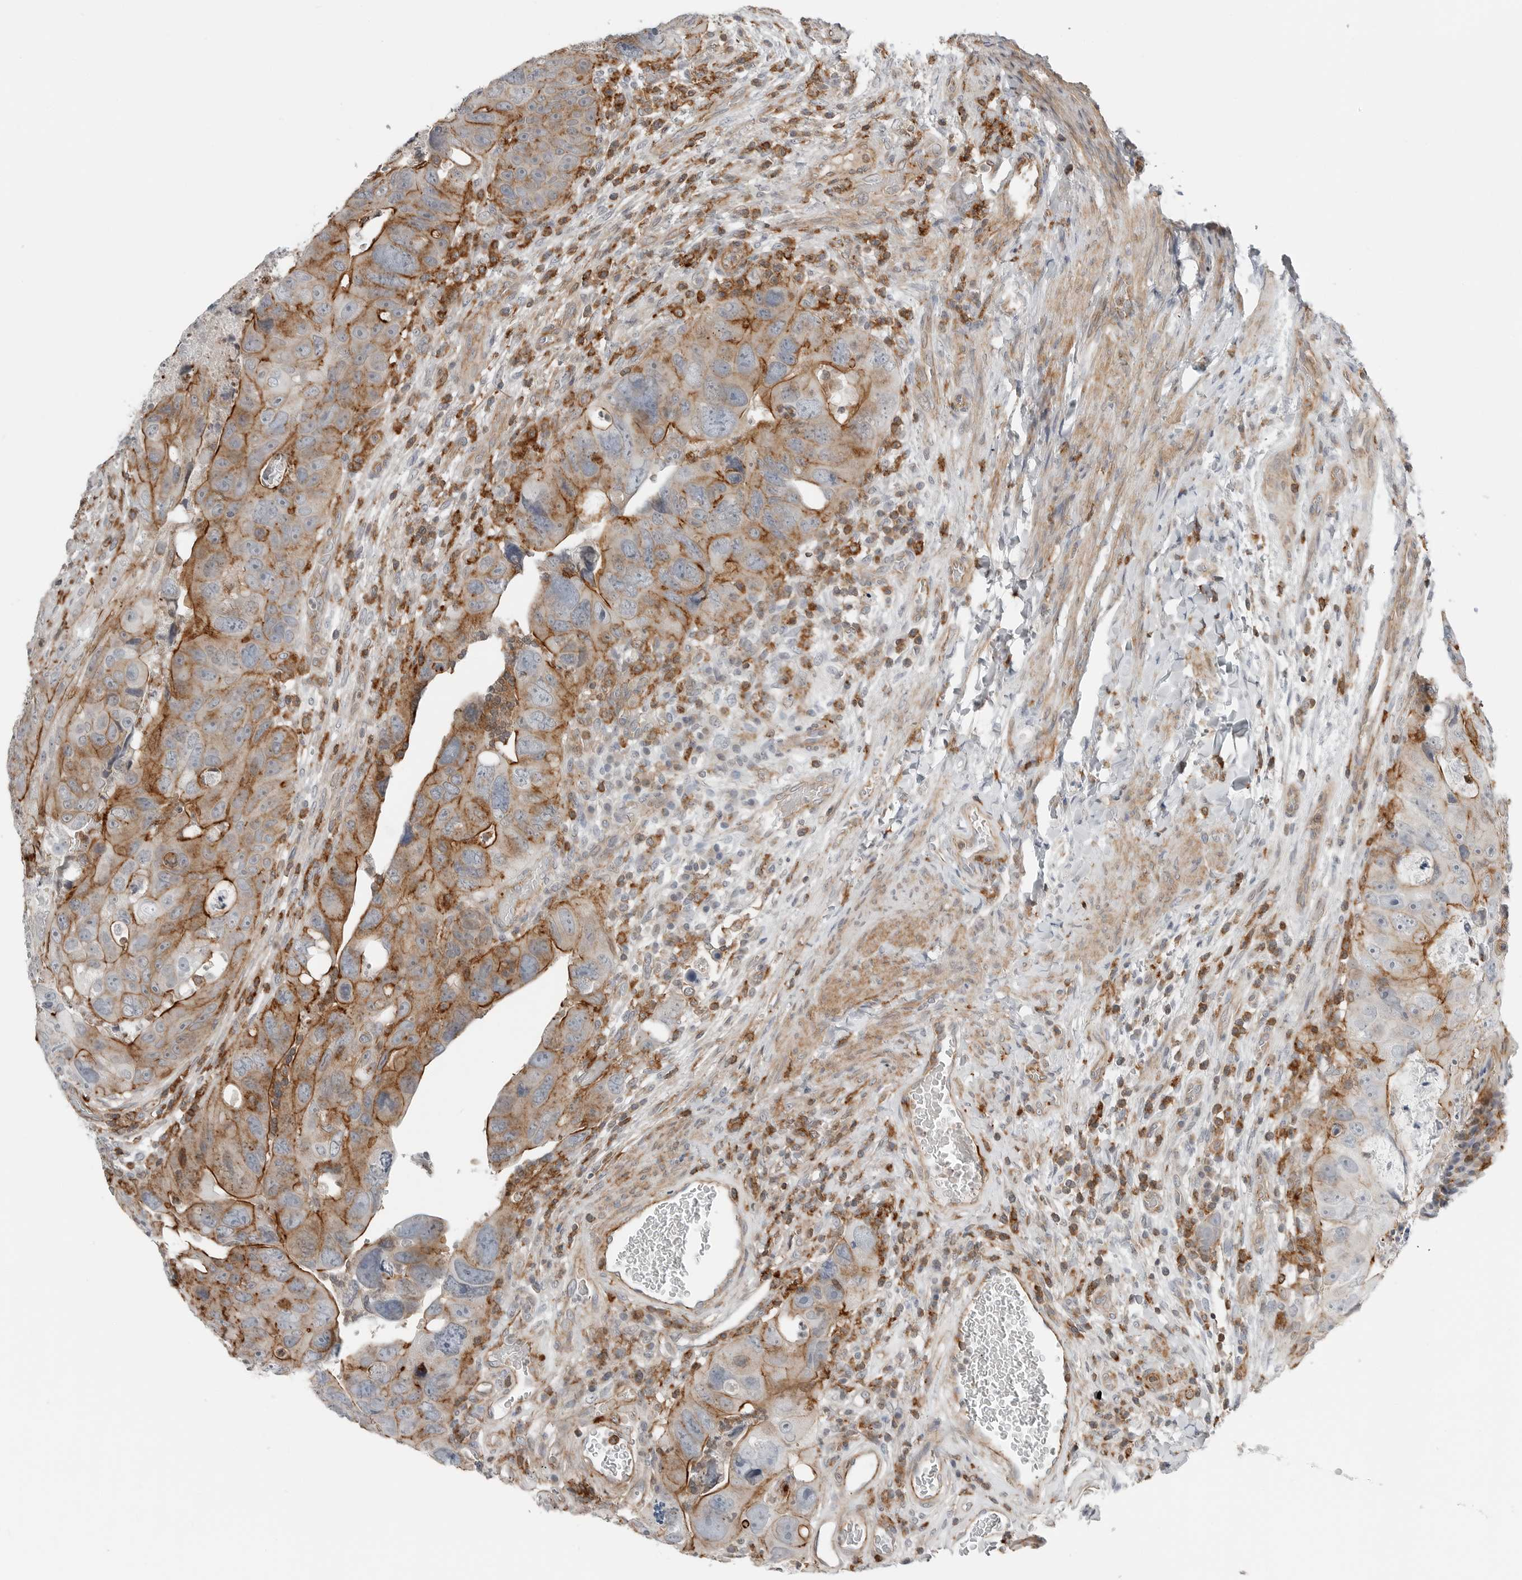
{"staining": {"intensity": "moderate", "quantity": ">75%", "location": "cytoplasmic/membranous"}, "tissue": "colorectal cancer", "cell_type": "Tumor cells", "image_type": "cancer", "snomed": [{"axis": "morphology", "description": "Adenocarcinoma, NOS"}, {"axis": "topography", "description": "Rectum"}], "caption": "DAB immunohistochemical staining of human colorectal adenocarcinoma exhibits moderate cytoplasmic/membranous protein expression in approximately >75% of tumor cells.", "gene": "LEFTY2", "patient": {"sex": "male", "age": 59}}